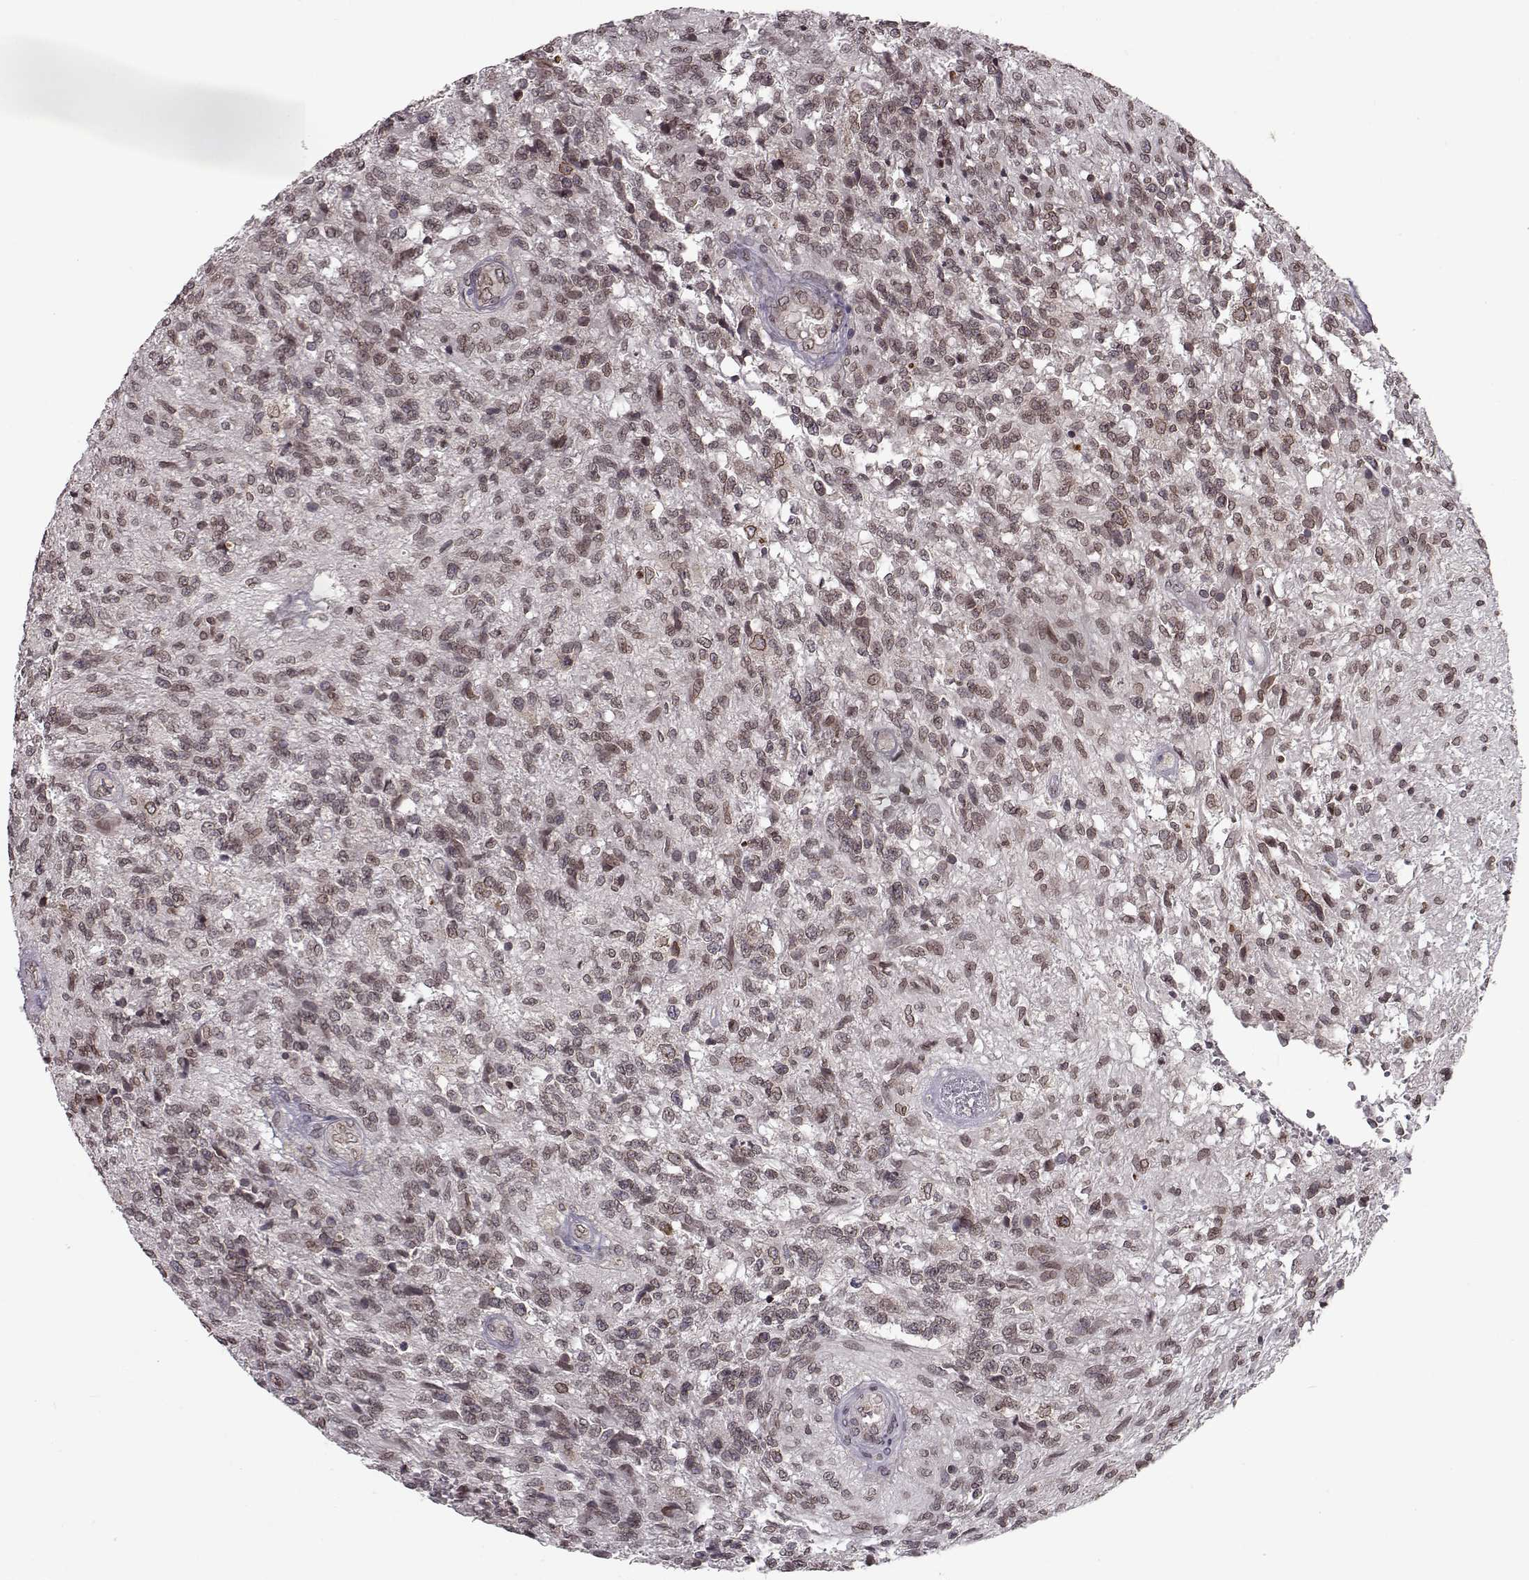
{"staining": {"intensity": "weak", "quantity": "<25%", "location": "cytoplasmic/membranous,nuclear"}, "tissue": "glioma", "cell_type": "Tumor cells", "image_type": "cancer", "snomed": [{"axis": "morphology", "description": "Glioma, malignant, High grade"}, {"axis": "topography", "description": "Brain"}], "caption": "Glioma was stained to show a protein in brown. There is no significant expression in tumor cells.", "gene": "NUP37", "patient": {"sex": "male", "age": 56}}